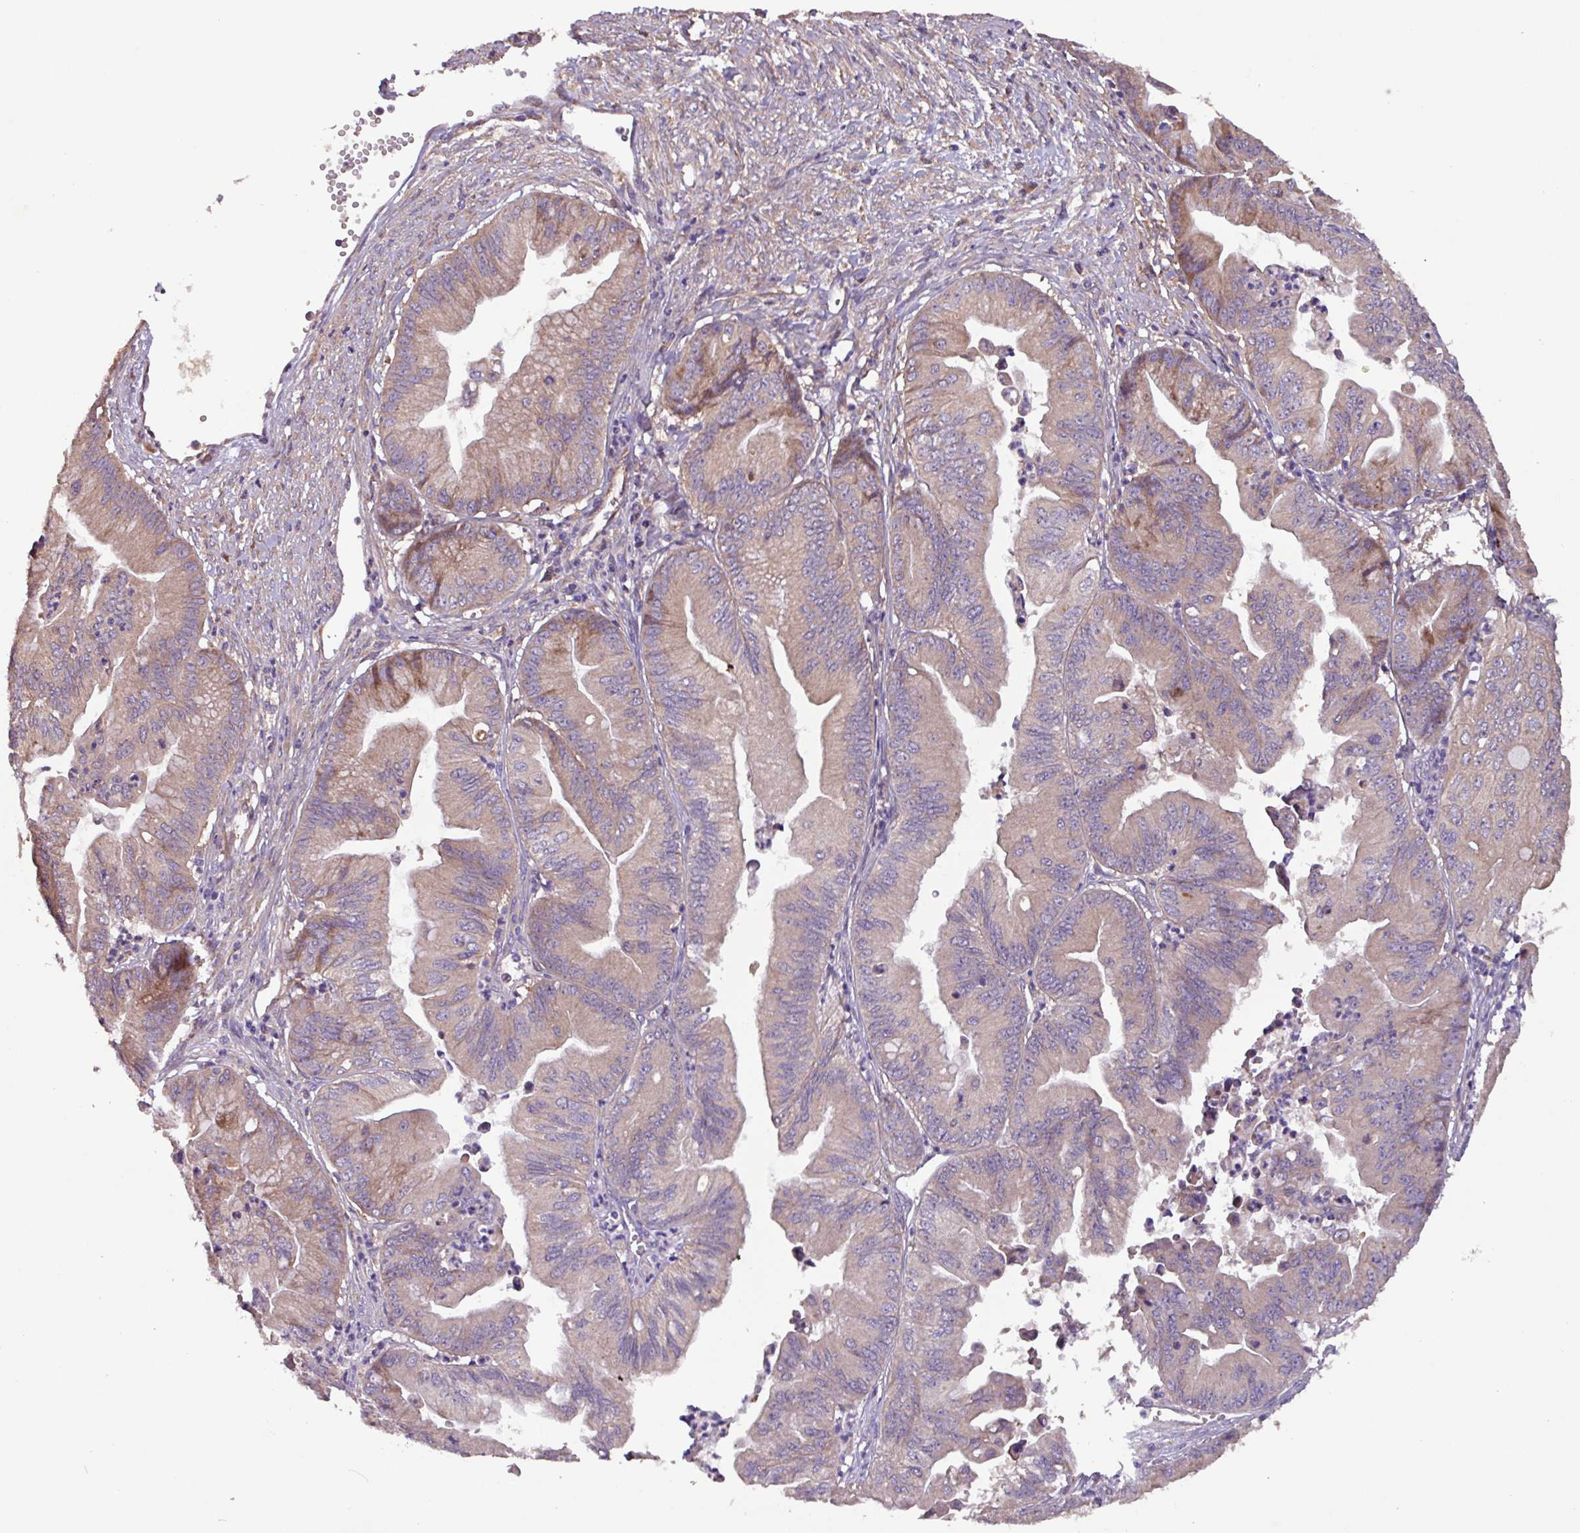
{"staining": {"intensity": "weak", "quantity": "25%-75%", "location": "cytoplasmic/membranous"}, "tissue": "ovarian cancer", "cell_type": "Tumor cells", "image_type": "cancer", "snomed": [{"axis": "morphology", "description": "Cystadenocarcinoma, mucinous, NOS"}, {"axis": "topography", "description": "Ovary"}], "caption": "Ovarian cancer (mucinous cystadenocarcinoma) stained with a brown dye shows weak cytoplasmic/membranous positive positivity in about 25%-75% of tumor cells.", "gene": "PTPRQ", "patient": {"sex": "female", "age": 71}}